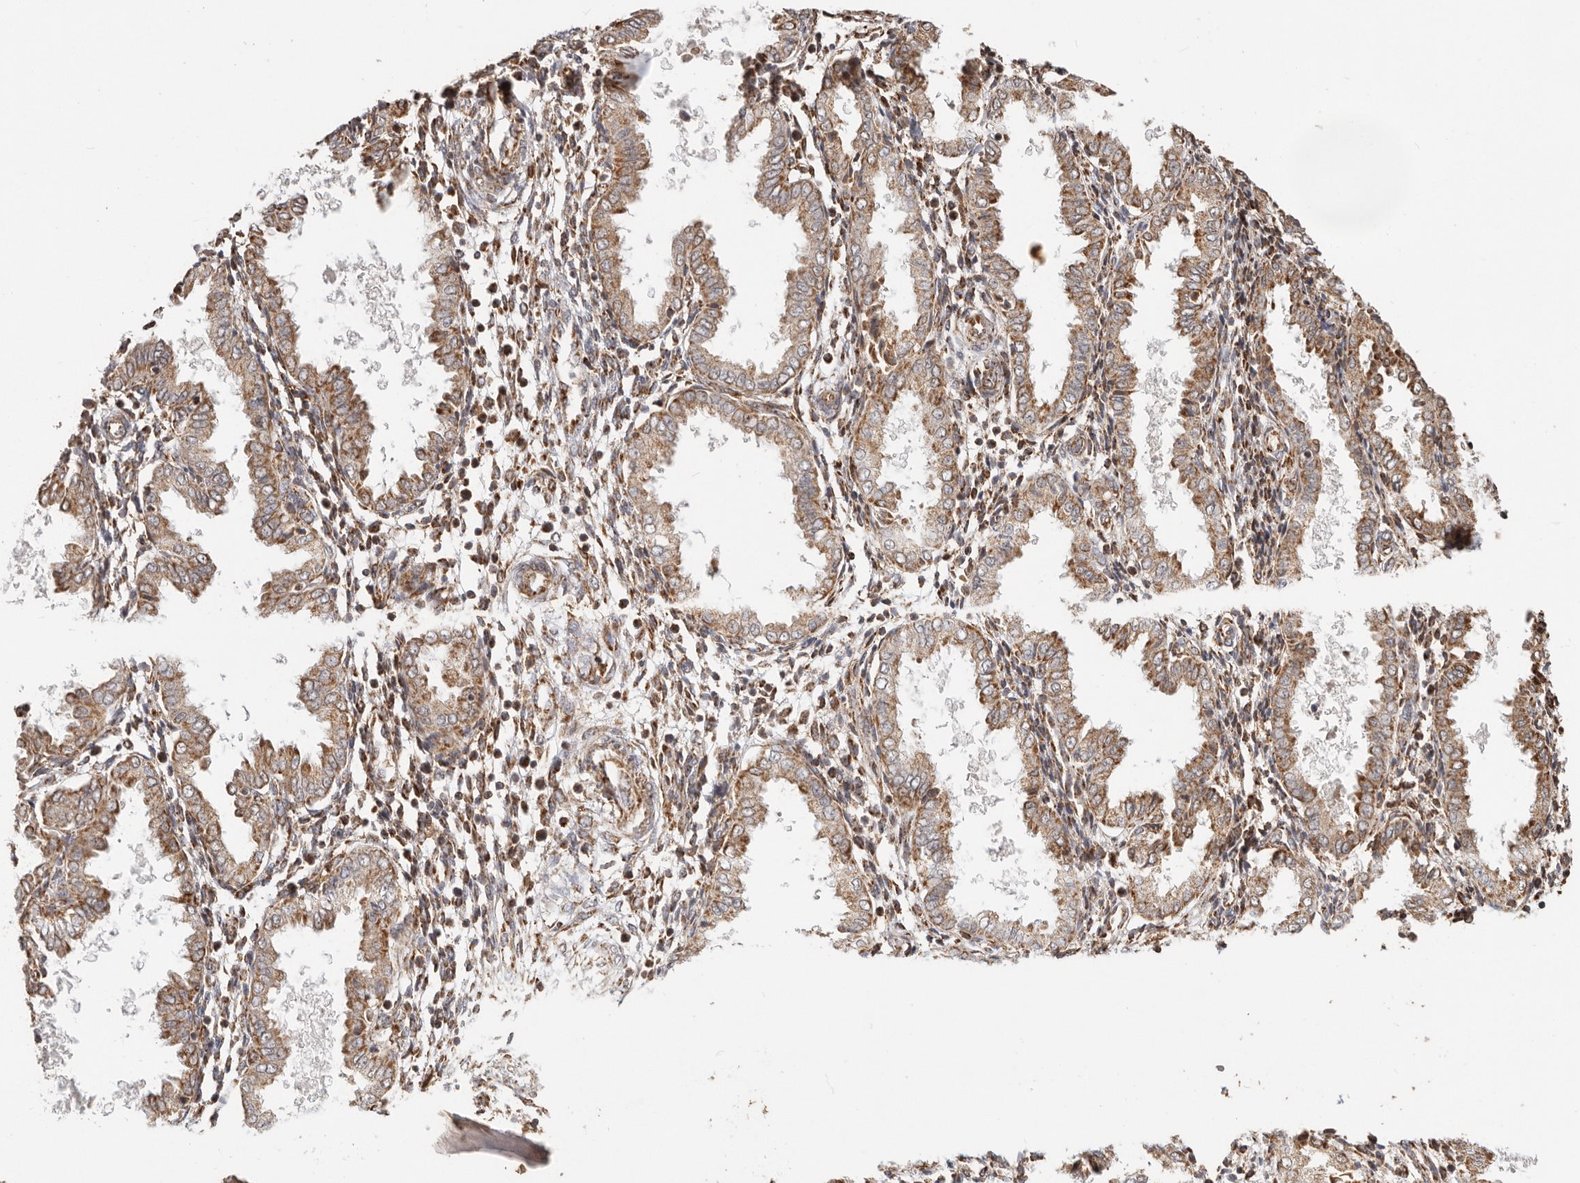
{"staining": {"intensity": "moderate", "quantity": "25%-75%", "location": "cytoplasmic/membranous"}, "tissue": "endometrium", "cell_type": "Cells in endometrial stroma", "image_type": "normal", "snomed": [{"axis": "morphology", "description": "Normal tissue, NOS"}, {"axis": "topography", "description": "Endometrium"}], "caption": "About 25%-75% of cells in endometrial stroma in unremarkable endometrium display moderate cytoplasmic/membranous protein positivity as visualized by brown immunohistochemical staining.", "gene": "NDUFB11", "patient": {"sex": "female", "age": 33}}